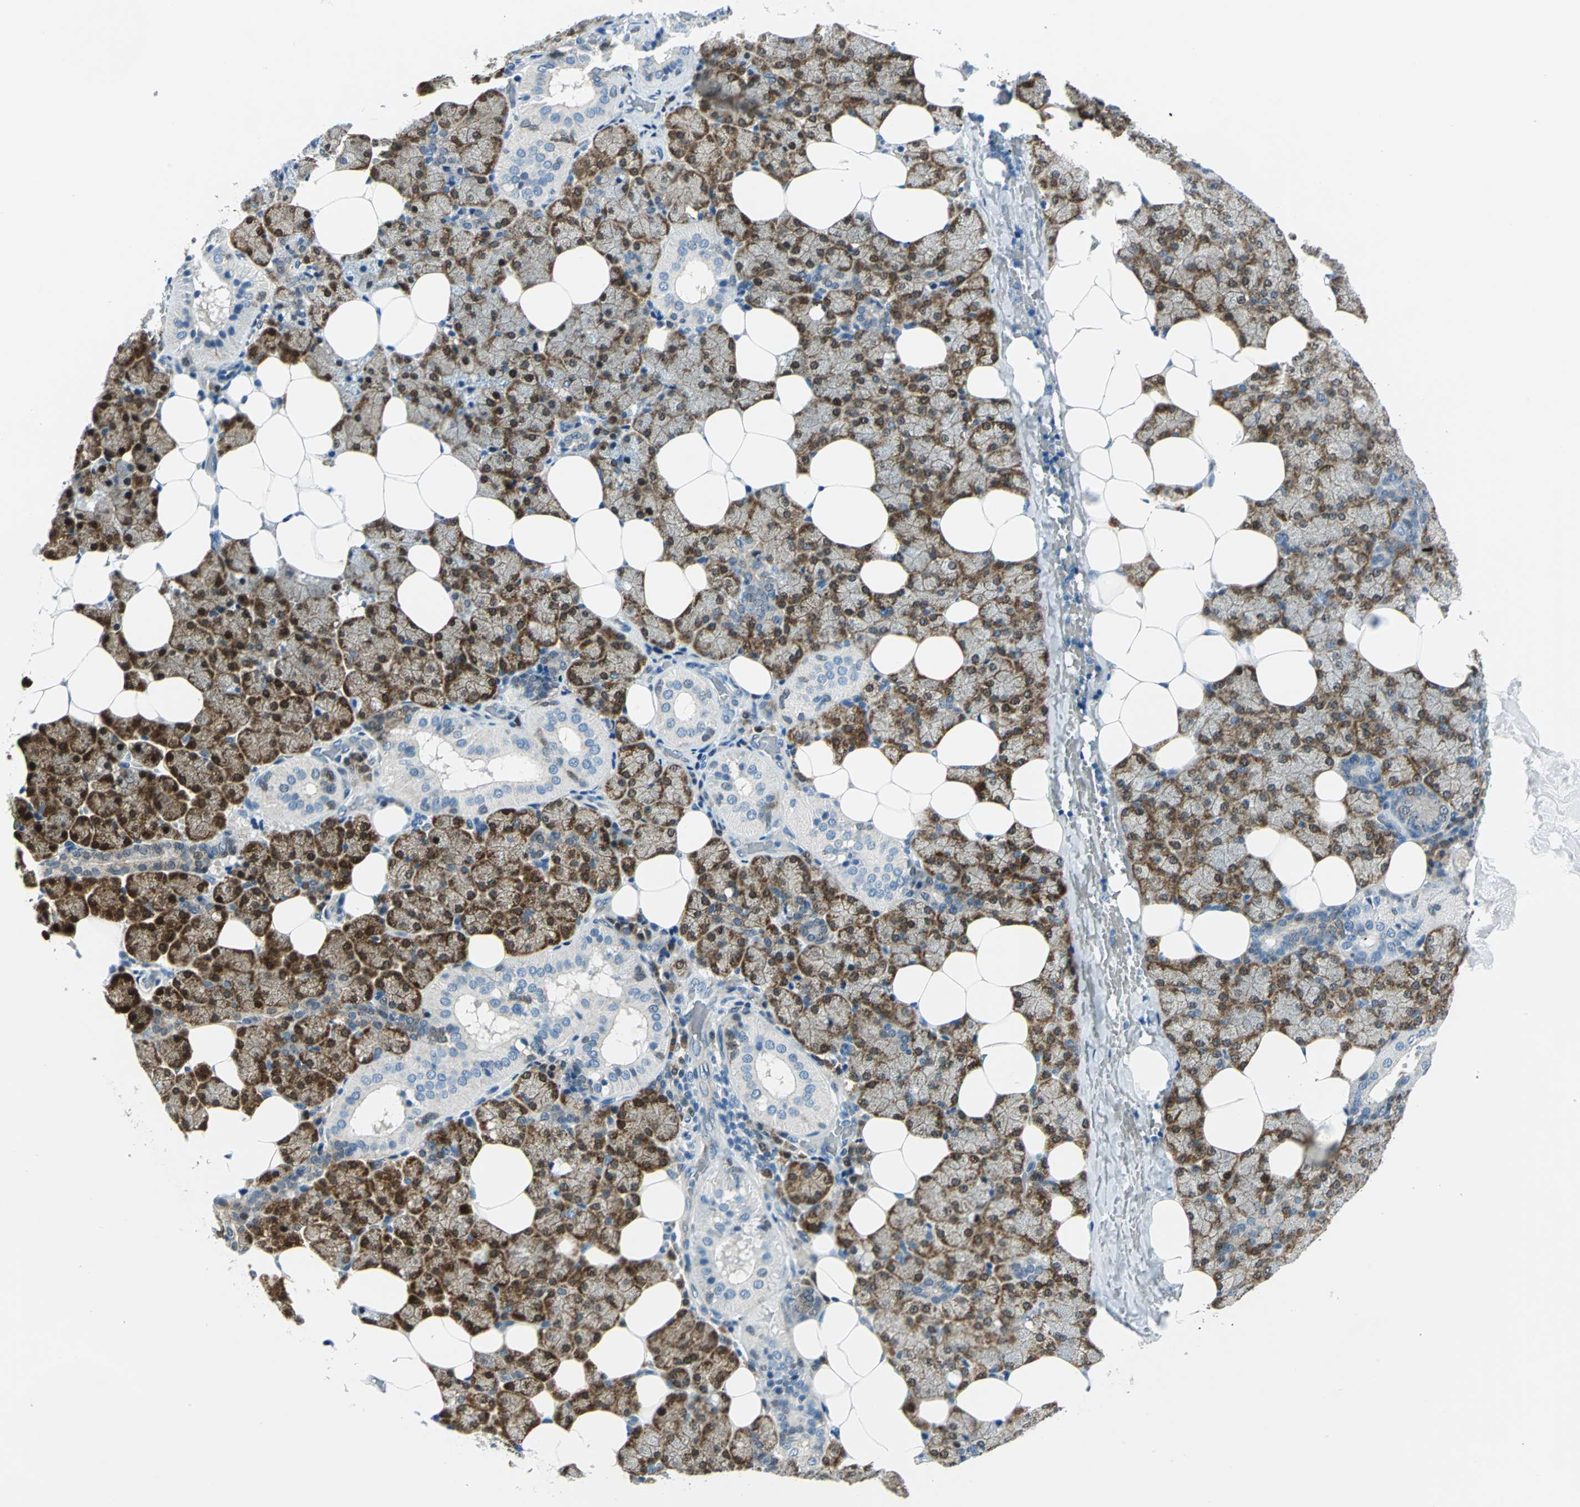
{"staining": {"intensity": "strong", "quantity": ">75%", "location": "cytoplasmic/membranous,nuclear"}, "tissue": "salivary gland", "cell_type": "Glandular cells", "image_type": "normal", "snomed": [{"axis": "morphology", "description": "Normal tissue, NOS"}, {"axis": "topography", "description": "Lymph node"}, {"axis": "topography", "description": "Salivary gland"}], "caption": "Salivary gland stained for a protein (brown) shows strong cytoplasmic/membranous,nuclear positive staining in about >75% of glandular cells.", "gene": "AKR1A1", "patient": {"sex": "male", "age": 8}}